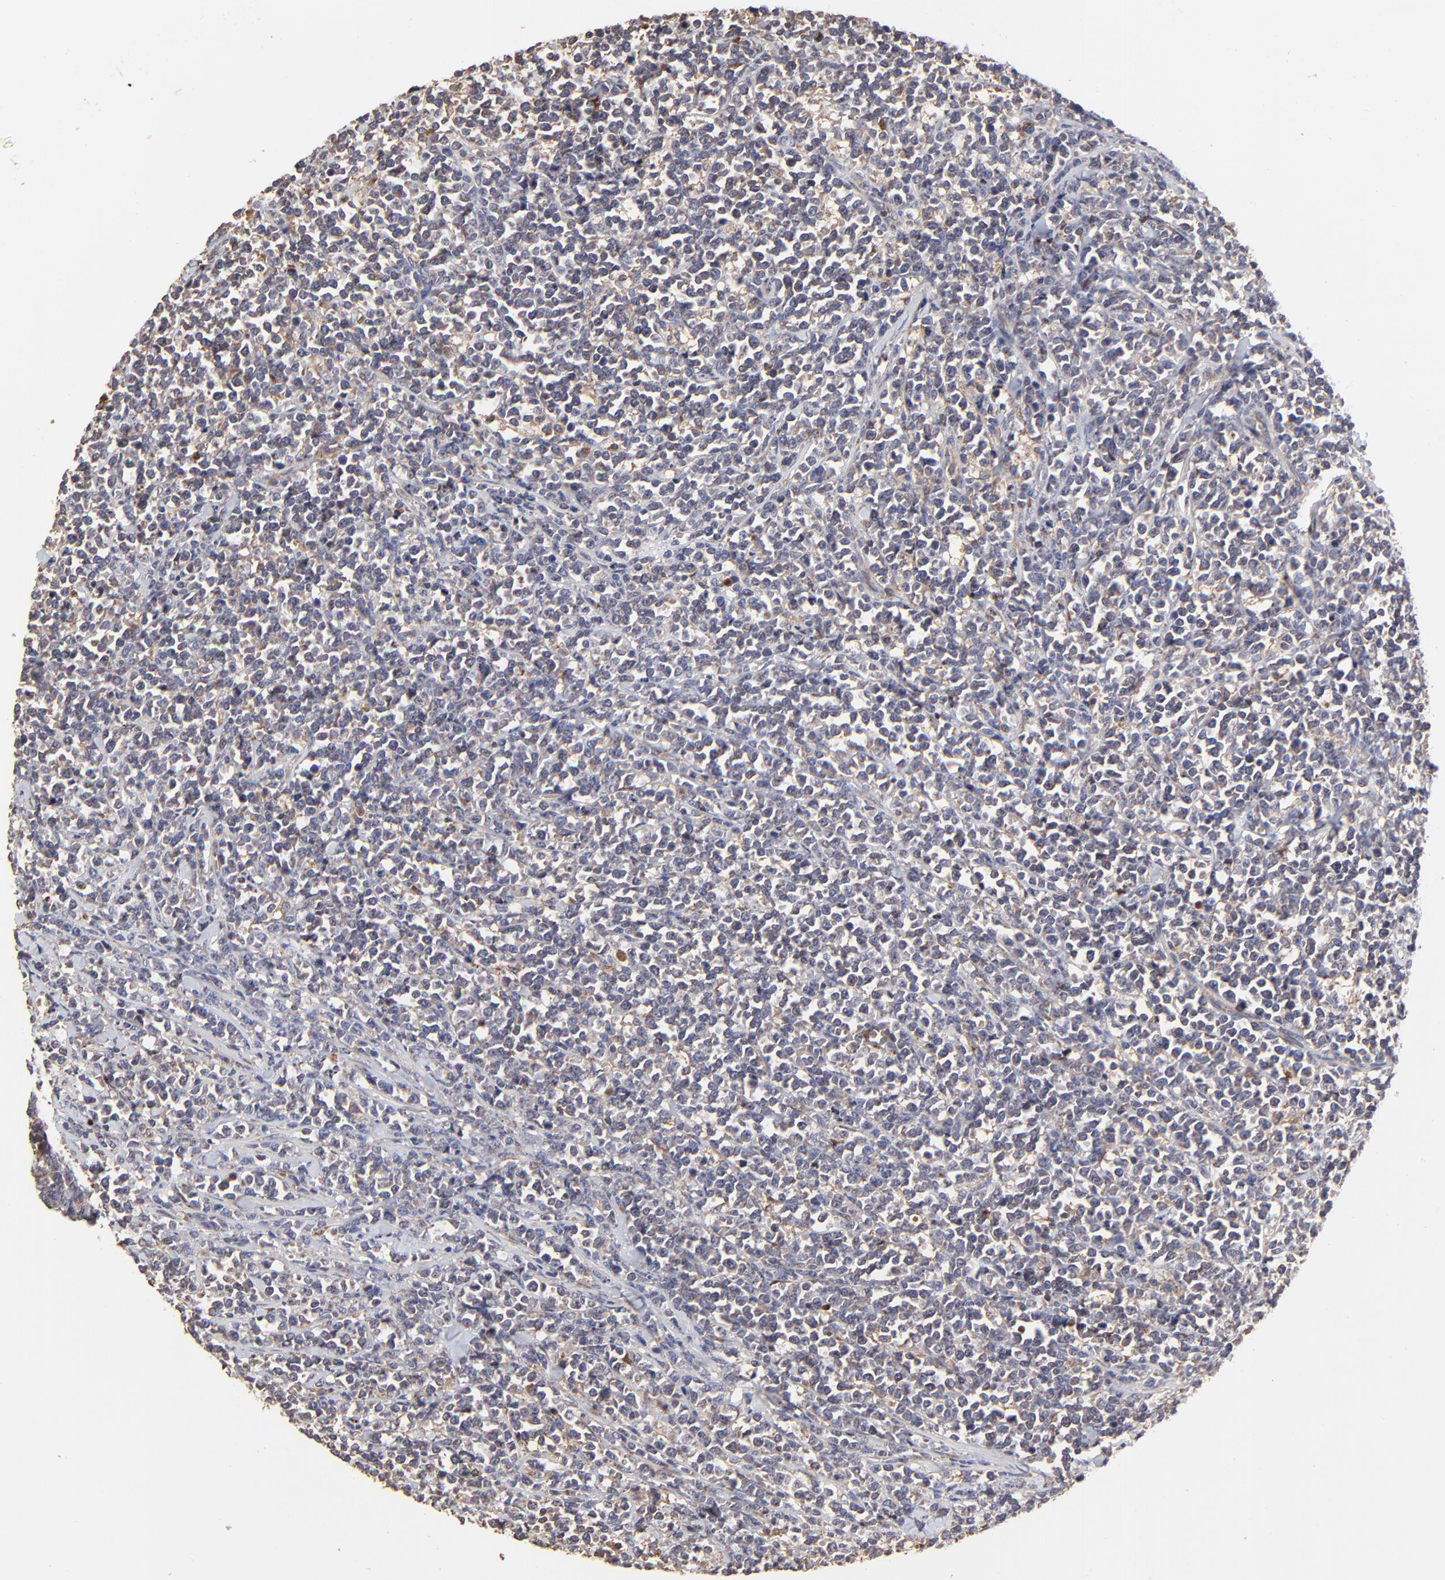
{"staining": {"intensity": "negative", "quantity": "none", "location": "none"}, "tissue": "lymphoma", "cell_type": "Tumor cells", "image_type": "cancer", "snomed": [{"axis": "morphology", "description": "Malignant lymphoma, non-Hodgkin's type, High grade"}, {"axis": "topography", "description": "Small intestine"}, {"axis": "topography", "description": "Colon"}], "caption": "There is no significant positivity in tumor cells of lymphoma. Nuclei are stained in blue.", "gene": "ELP2", "patient": {"sex": "male", "age": 8}}